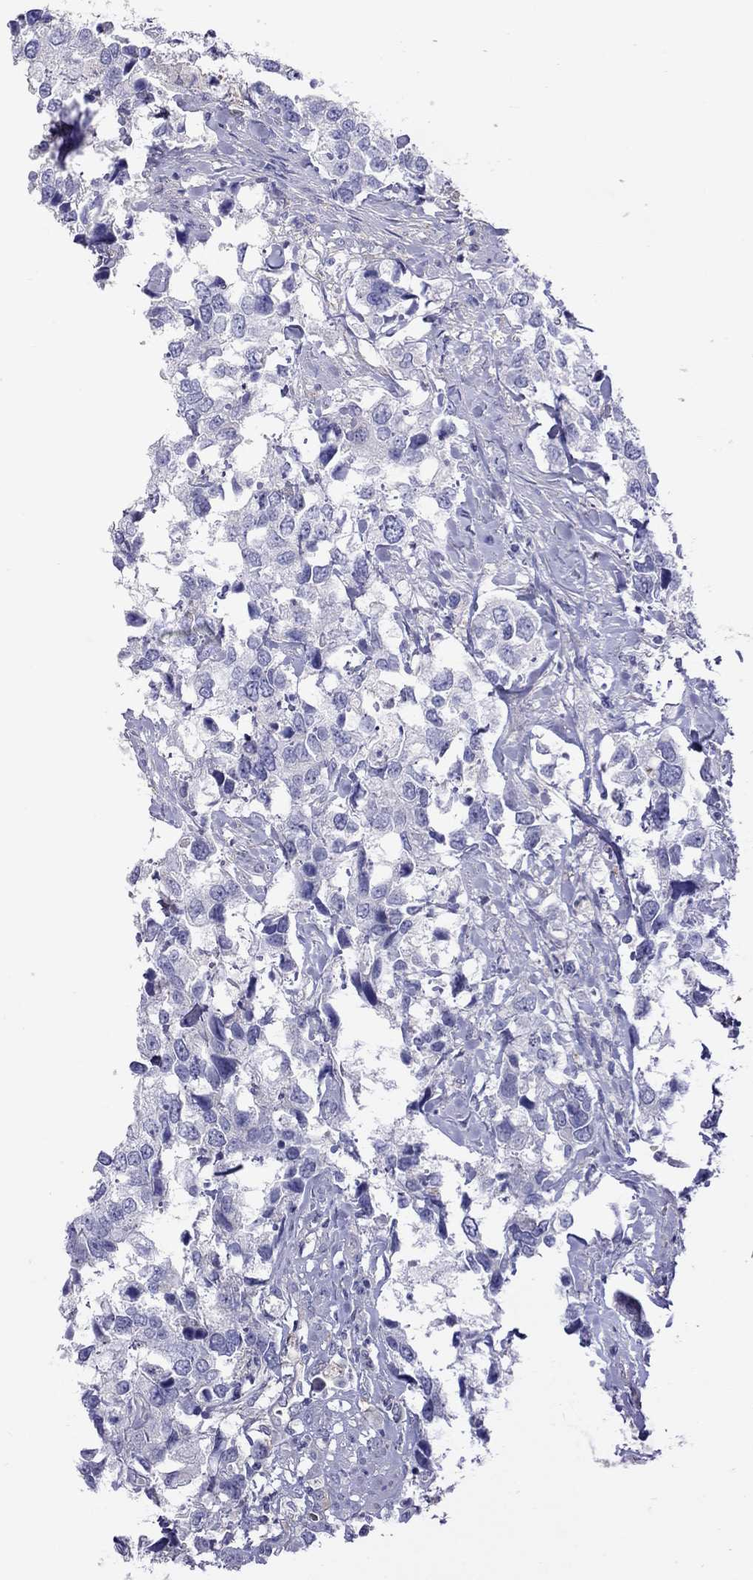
{"staining": {"intensity": "negative", "quantity": "none", "location": "none"}, "tissue": "urothelial cancer", "cell_type": "Tumor cells", "image_type": "cancer", "snomed": [{"axis": "morphology", "description": "Urothelial carcinoma, NOS"}, {"axis": "morphology", "description": "Urothelial carcinoma, High grade"}, {"axis": "topography", "description": "Urinary bladder"}], "caption": "Protein analysis of urothelial cancer exhibits no significant staining in tumor cells.", "gene": "ALOX15B", "patient": {"sex": "male", "age": 63}}